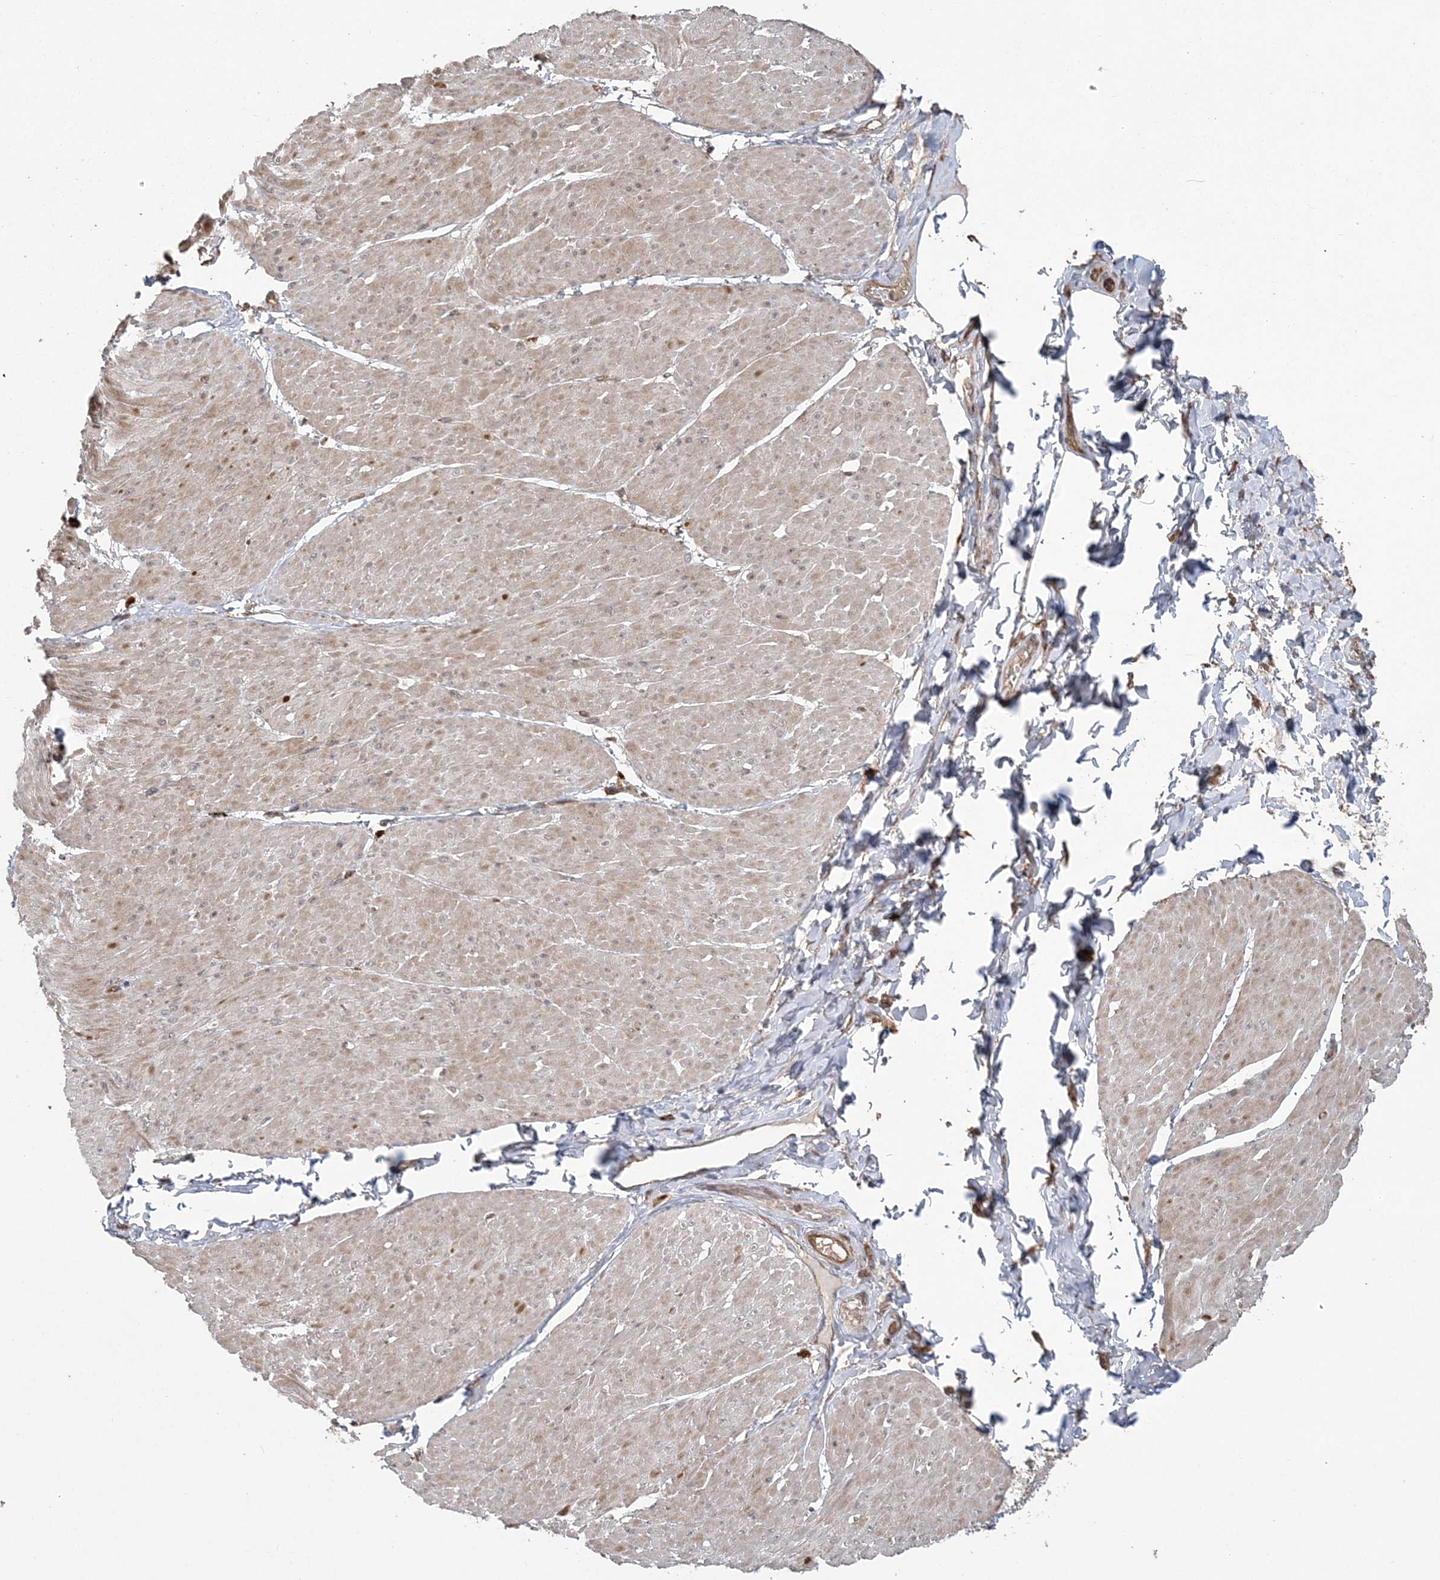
{"staining": {"intensity": "weak", "quantity": ">75%", "location": "cytoplasmic/membranous"}, "tissue": "smooth muscle", "cell_type": "Smooth muscle cells", "image_type": "normal", "snomed": [{"axis": "morphology", "description": "Urothelial carcinoma, High grade"}, {"axis": "topography", "description": "Urinary bladder"}], "caption": "Immunohistochemical staining of benign smooth muscle displays >75% levels of weak cytoplasmic/membranous protein expression in about >75% of smooth muscle cells.", "gene": "HERPUD1", "patient": {"sex": "male", "age": 46}}